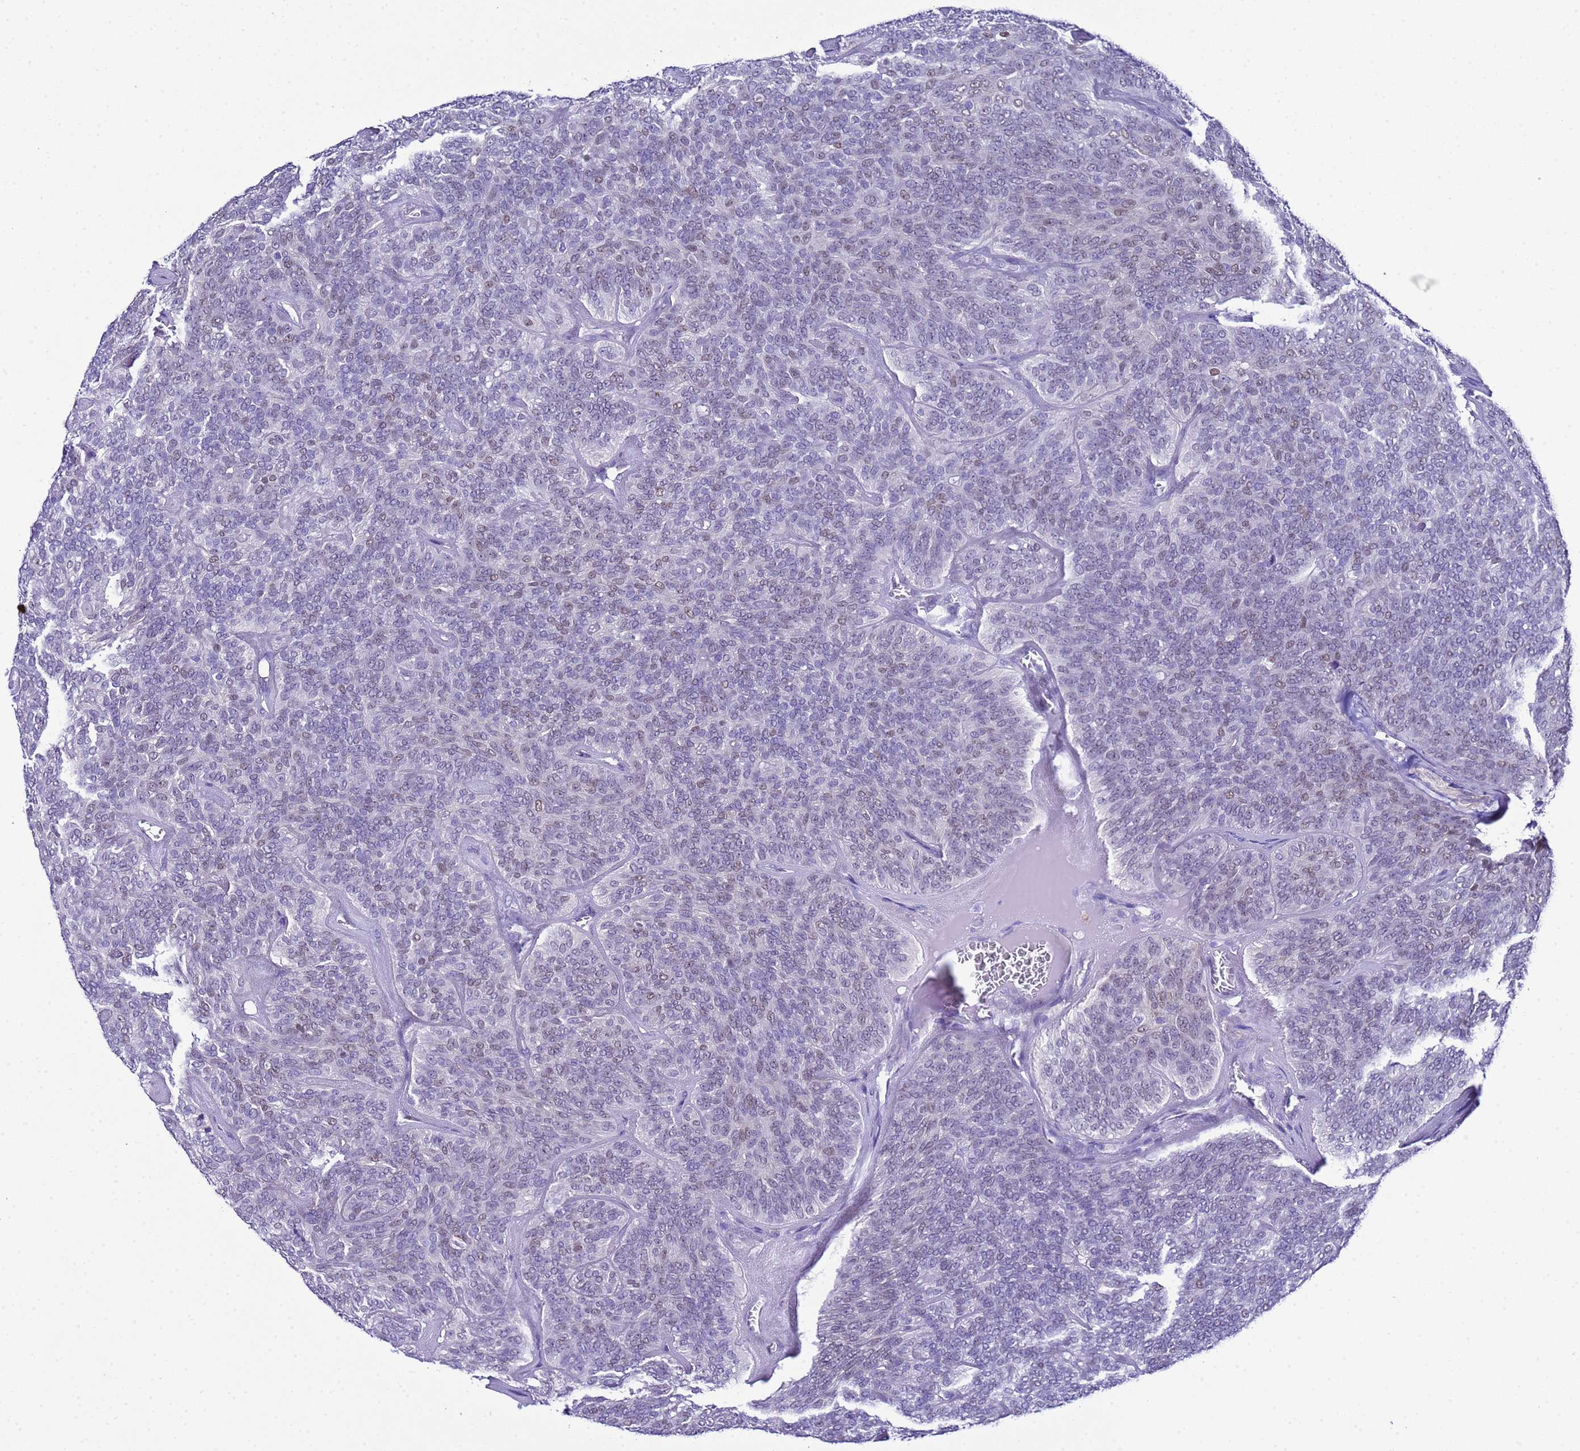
{"staining": {"intensity": "weak", "quantity": "25%-75%", "location": "nuclear"}, "tissue": "head and neck cancer", "cell_type": "Tumor cells", "image_type": "cancer", "snomed": [{"axis": "morphology", "description": "Adenocarcinoma, NOS"}, {"axis": "topography", "description": "Head-Neck"}], "caption": "Tumor cells display low levels of weak nuclear staining in approximately 25%-75% of cells in human head and neck cancer (adenocarcinoma).", "gene": "BCL7A", "patient": {"sex": "male", "age": 66}}